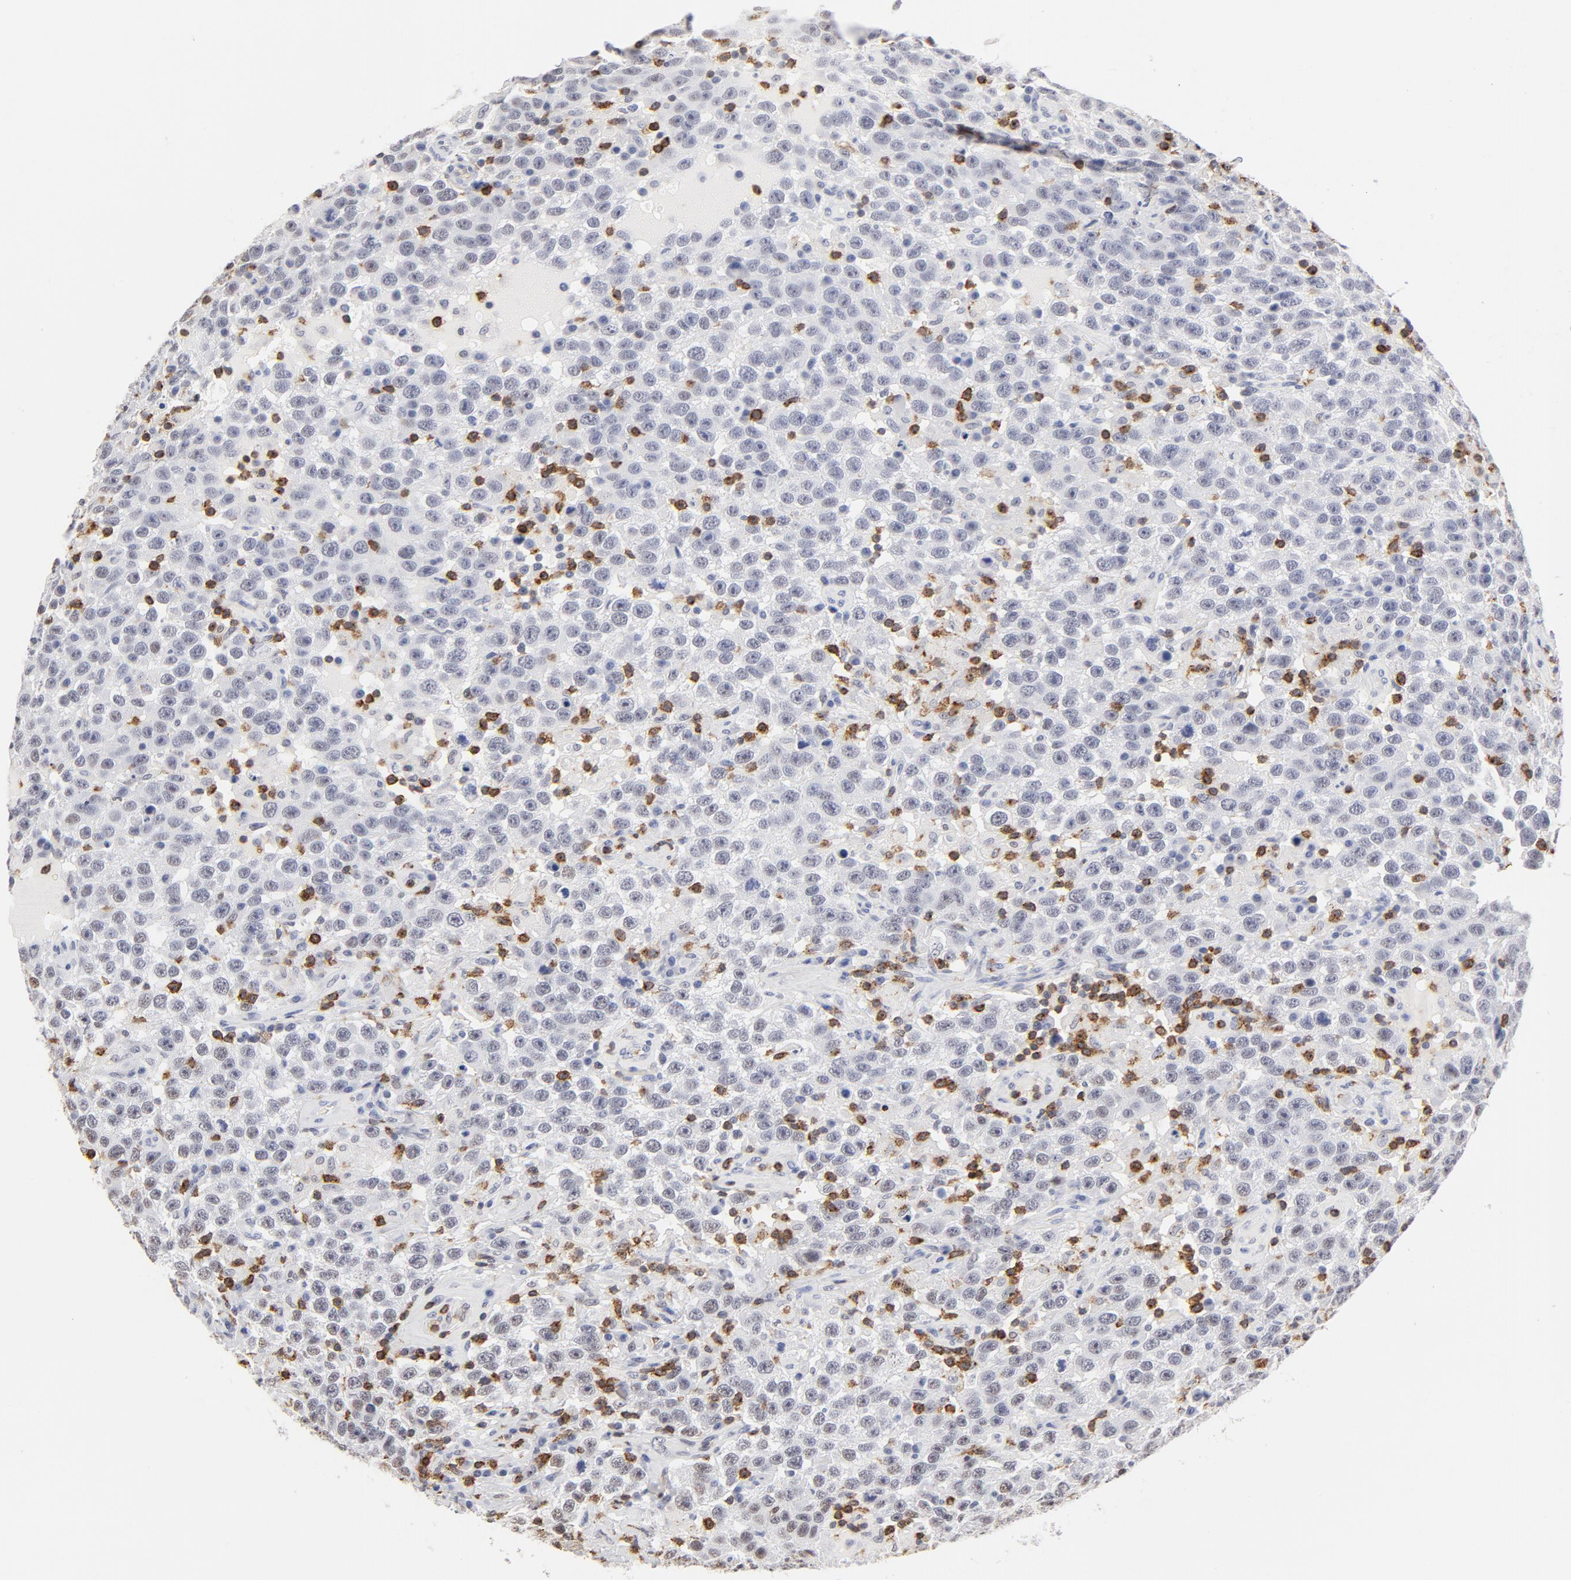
{"staining": {"intensity": "negative", "quantity": "none", "location": "none"}, "tissue": "testis cancer", "cell_type": "Tumor cells", "image_type": "cancer", "snomed": [{"axis": "morphology", "description": "Seminoma, NOS"}, {"axis": "topography", "description": "Testis"}], "caption": "High magnification brightfield microscopy of testis cancer stained with DAB (brown) and counterstained with hematoxylin (blue): tumor cells show no significant staining.", "gene": "CD2", "patient": {"sex": "male", "age": 41}}